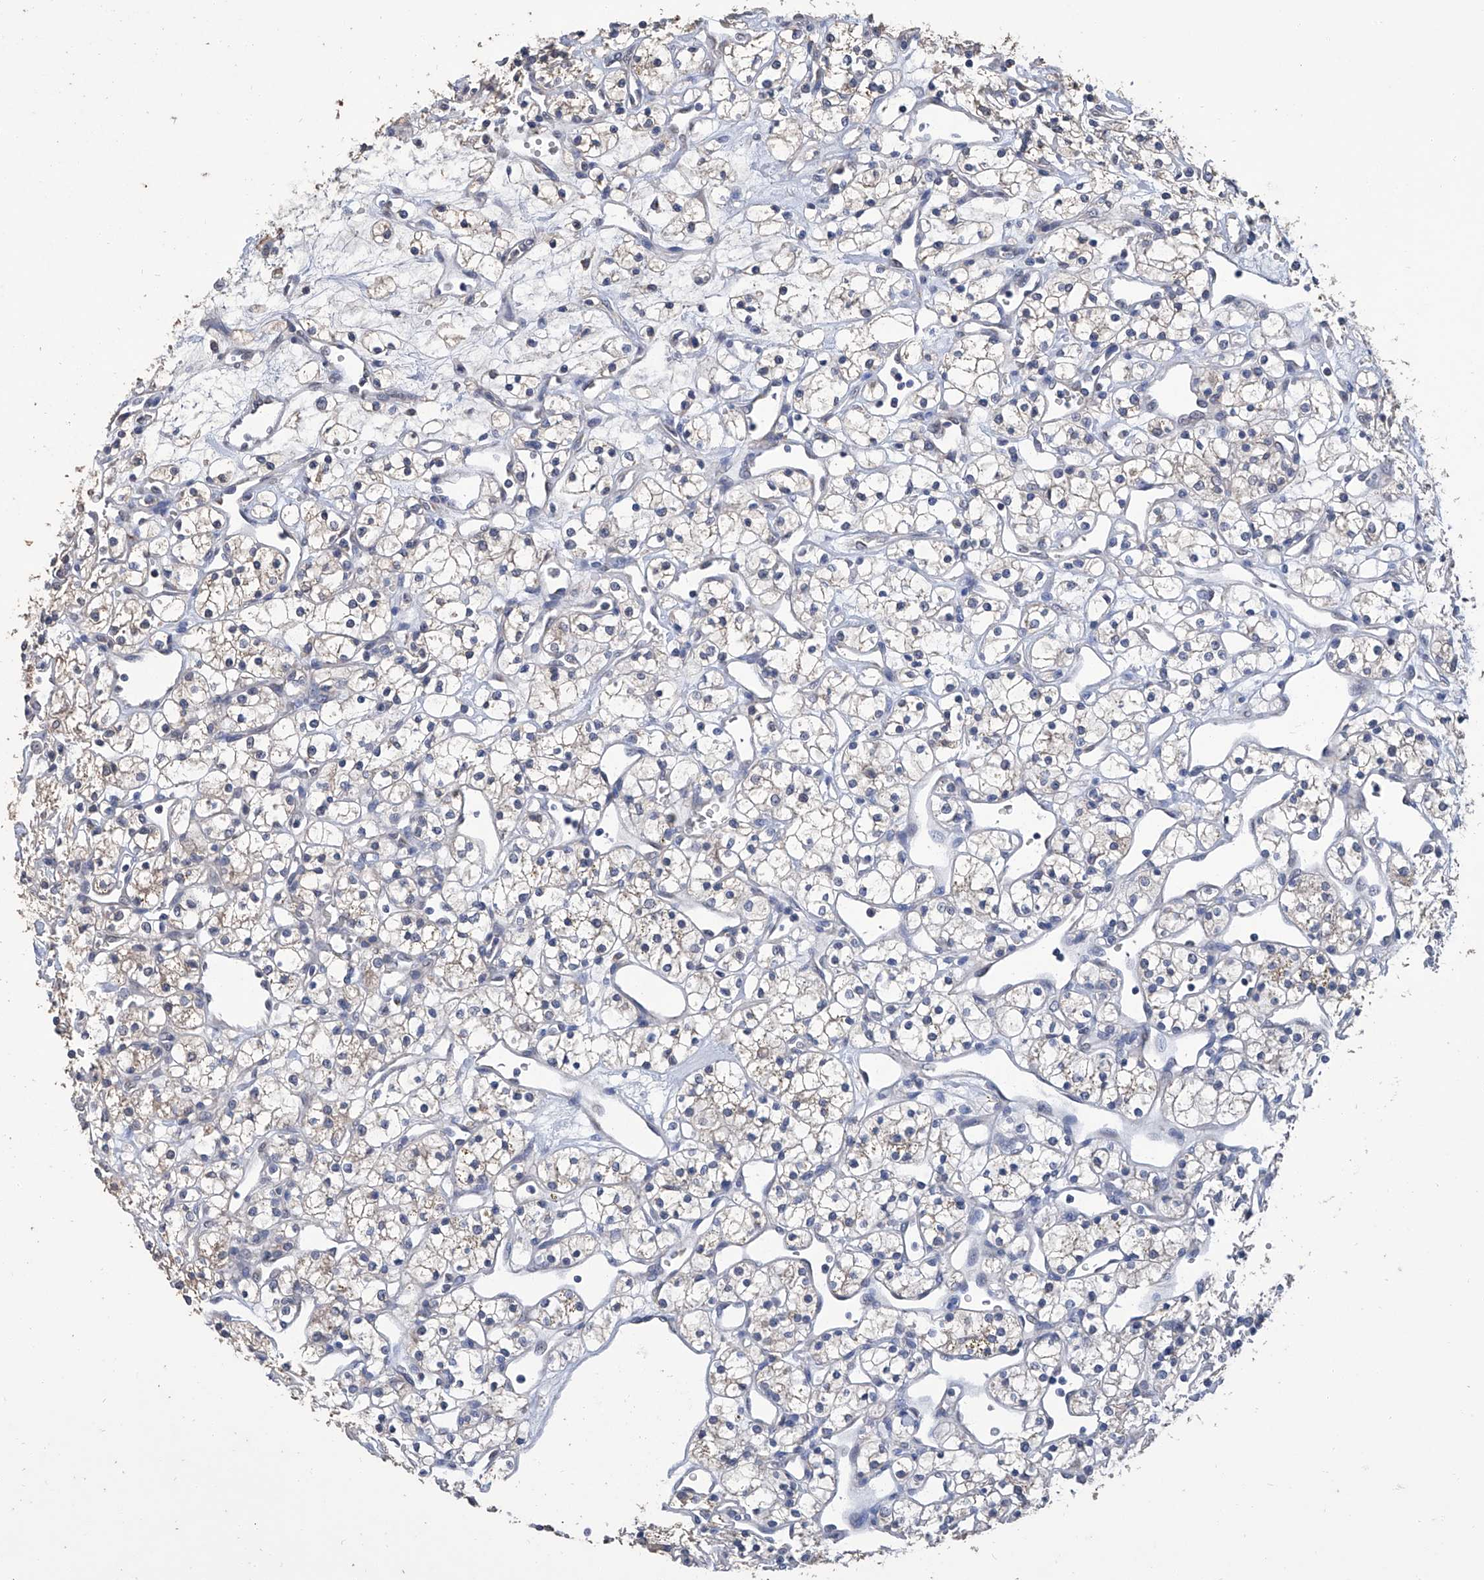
{"staining": {"intensity": "negative", "quantity": "none", "location": "none"}, "tissue": "renal cancer", "cell_type": "Tumor cells", "image_type": "cancer", "snomed": [{"axis": "morphology", "description": "Adenocarcinoma, NOS"}, {"axis": "topography", "description": "Kidney"}], "caption": "This is a histopathology image of immunohistochemistry (IHC) staining of renal cancer (adenocarcinoma), which shows no staining in tumor cells.", "gene": "GPT", "patient": {"sex": "female", "age": 60}}